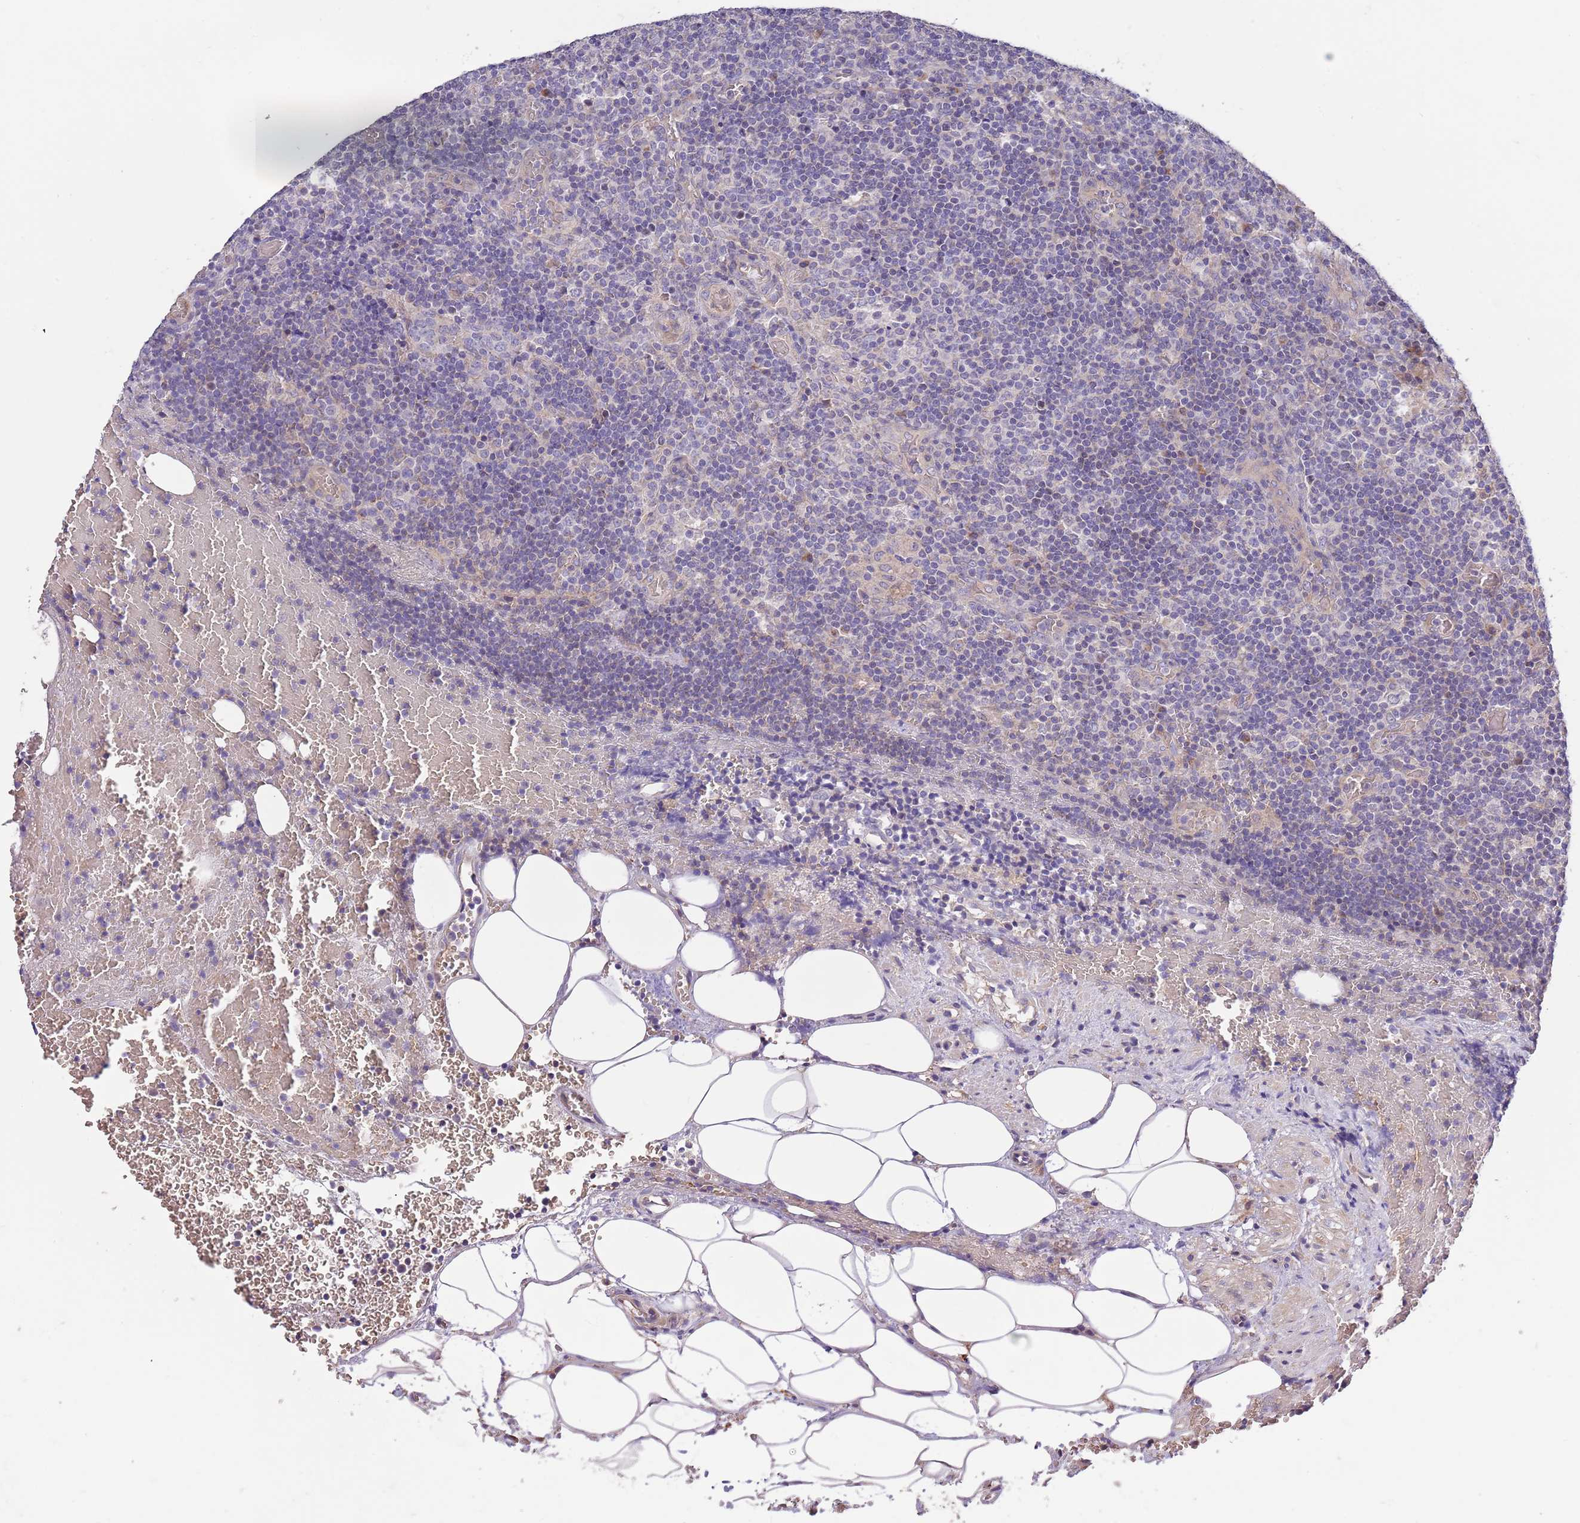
{"staining": {"intensity": "negative", "quantity": "none", "location": "none"}, "tissue": "lymph node", "cell_type": "Germinal center cells", "image_type": "normal", "snomed": [{"axis": "morphology", "description": "Normal tissue, NOS"}, {"axis": "topography", "description": "Lymph node"}], "caption": "An IHC image of benign lymph node is shown. There is no staining in germinal center cells of lymph node. (IHC, brightfield microscopy, high magnification).", "gene": "LIPJ", "patient": {"sex": "male", "age": 58}}